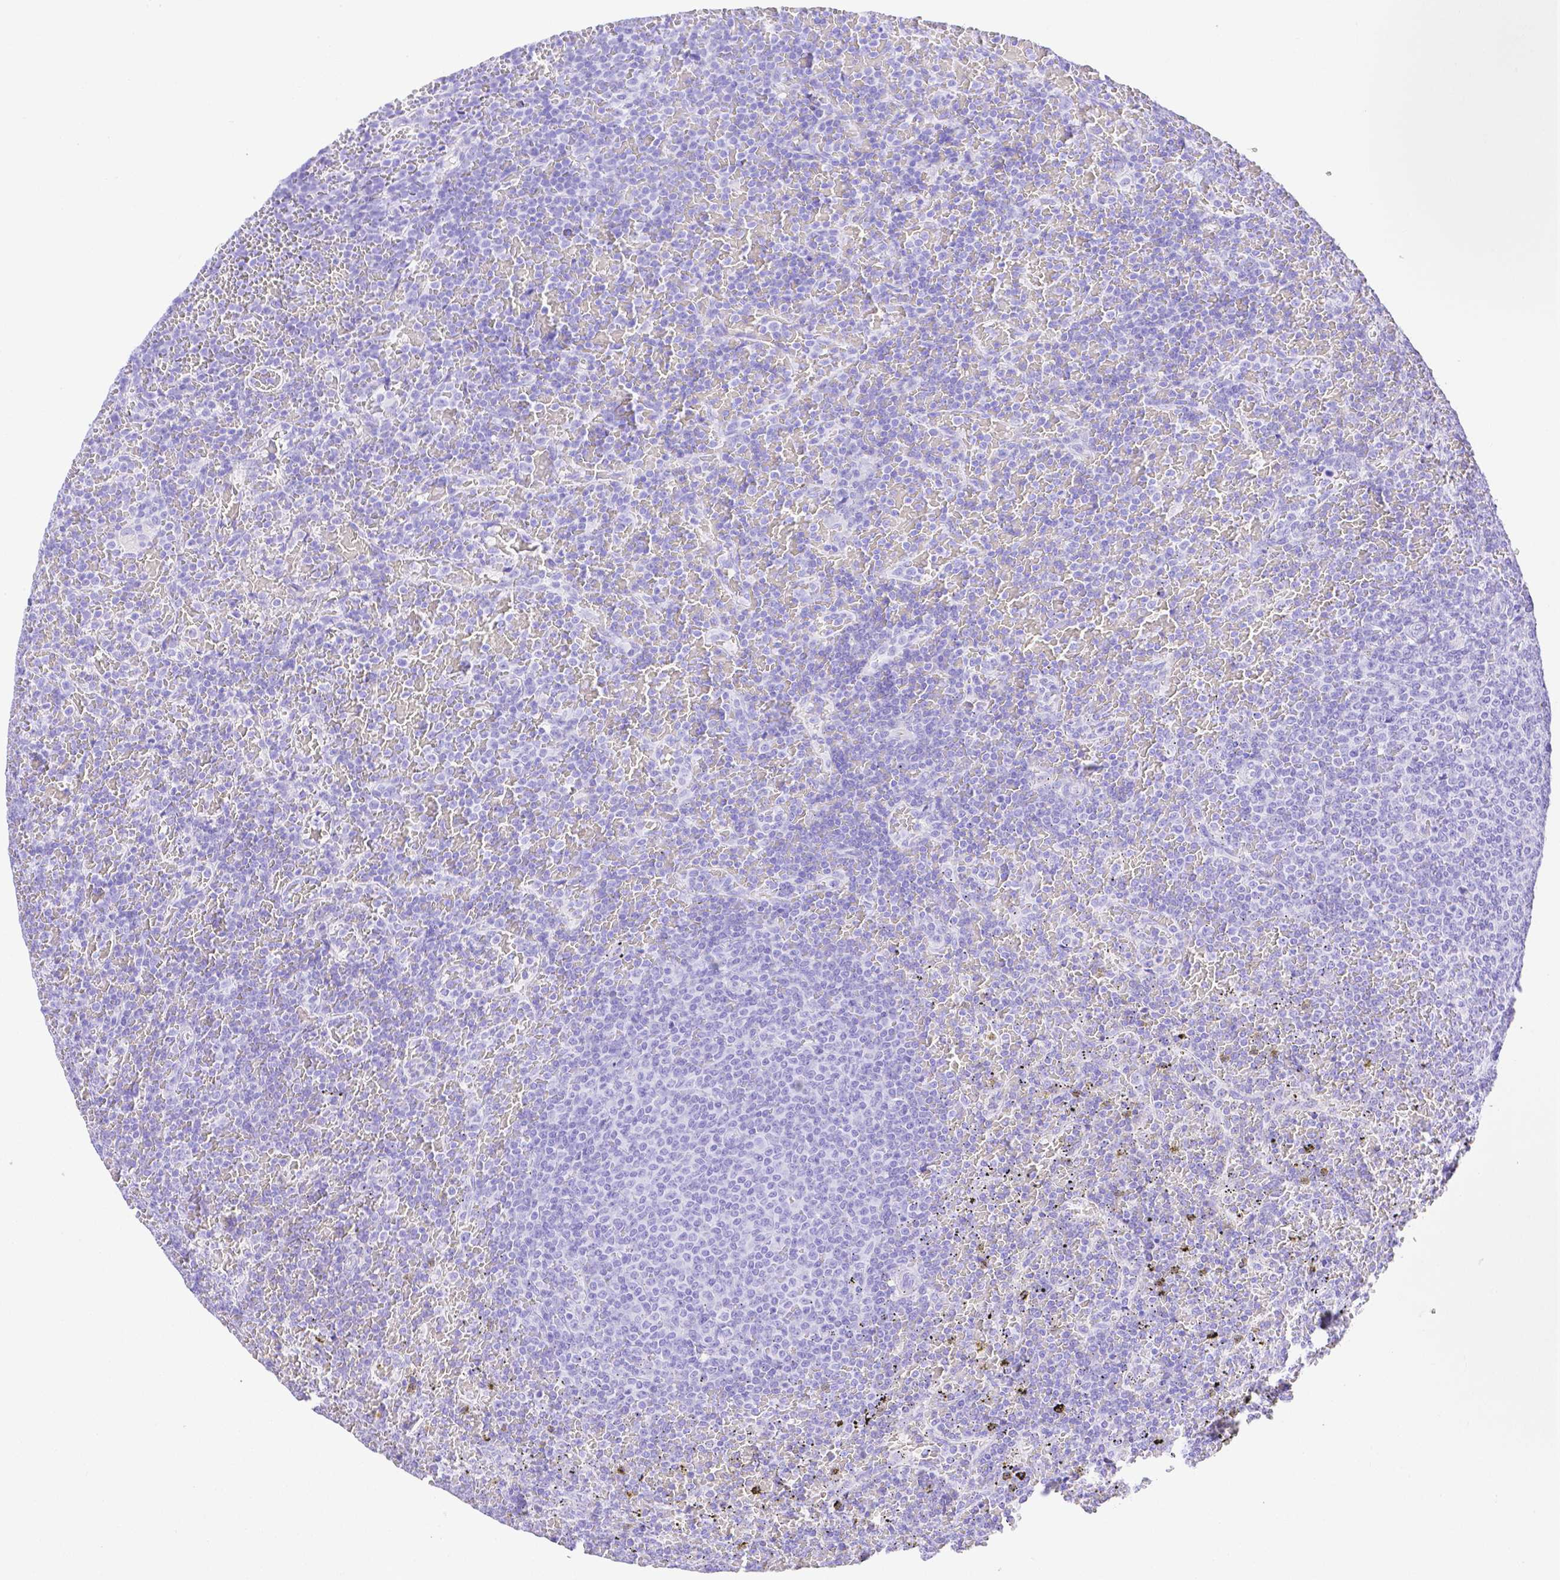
{"staining": {"intensity": "negative", "quantity": "none", "location": "none"}, "tissue": "lymphoma", "cell_type": "Tumor cells", "image_type": "cancer", "snomed": [{"axis": "morphology", "description": "Malignant lymphoma, non-Hodgkin's type, Low grade"}, {"axis": "topography", "description": "Spleen"}], "caption": "A high-resolution micrograph shows immunohistochemistry staining of lymphoma, which exhibits no significant expression in tumor cells.", "gene": "SMR3A", "patient": {"sex": "female", "age": 77}}